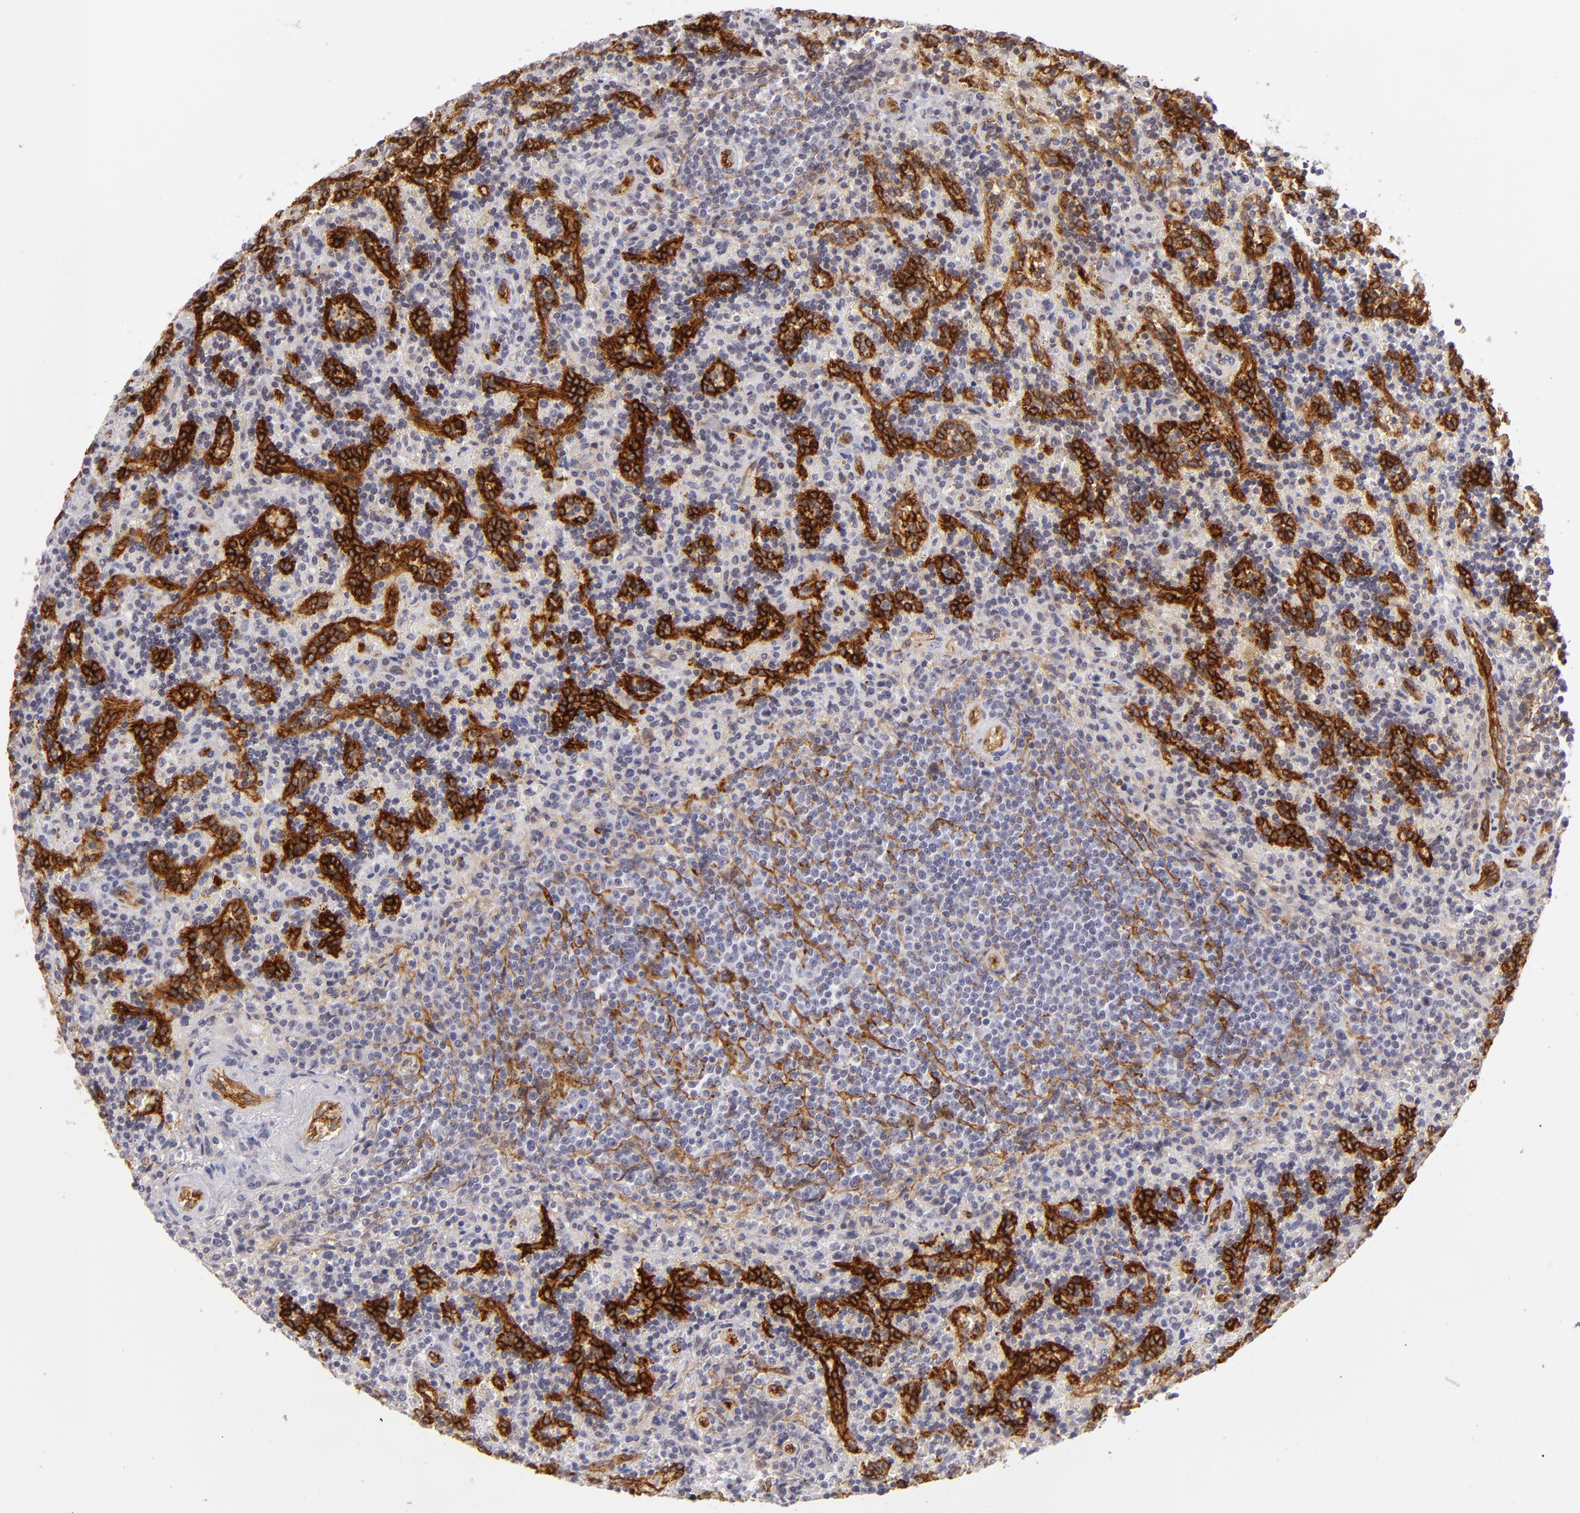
{"staining": {"intensity": "moderate", "quantity": "<25%", "location": "cytoplasmic/membranous"}, "tissue": "lymphoma", "cell_type": "Tumor cells", "image_type": "cancer", "snomed": [{"axis": "morphology", "description": "Malignant lymphoma, non-Hodgkin's type, Low grade"}, {"axis": "topography", "description": "Spleen"}], "caption": "Immunohistochemical staining of human lymphoma demonstrates low levels of moderate cytoplasmic/membranous positivity in approximately <25% of tumor cells. (brown staining indicates protein expression, while blue staining denotes nuclei).", "gene": "THBD", "patient": {"sex": "male", "age": 67}}